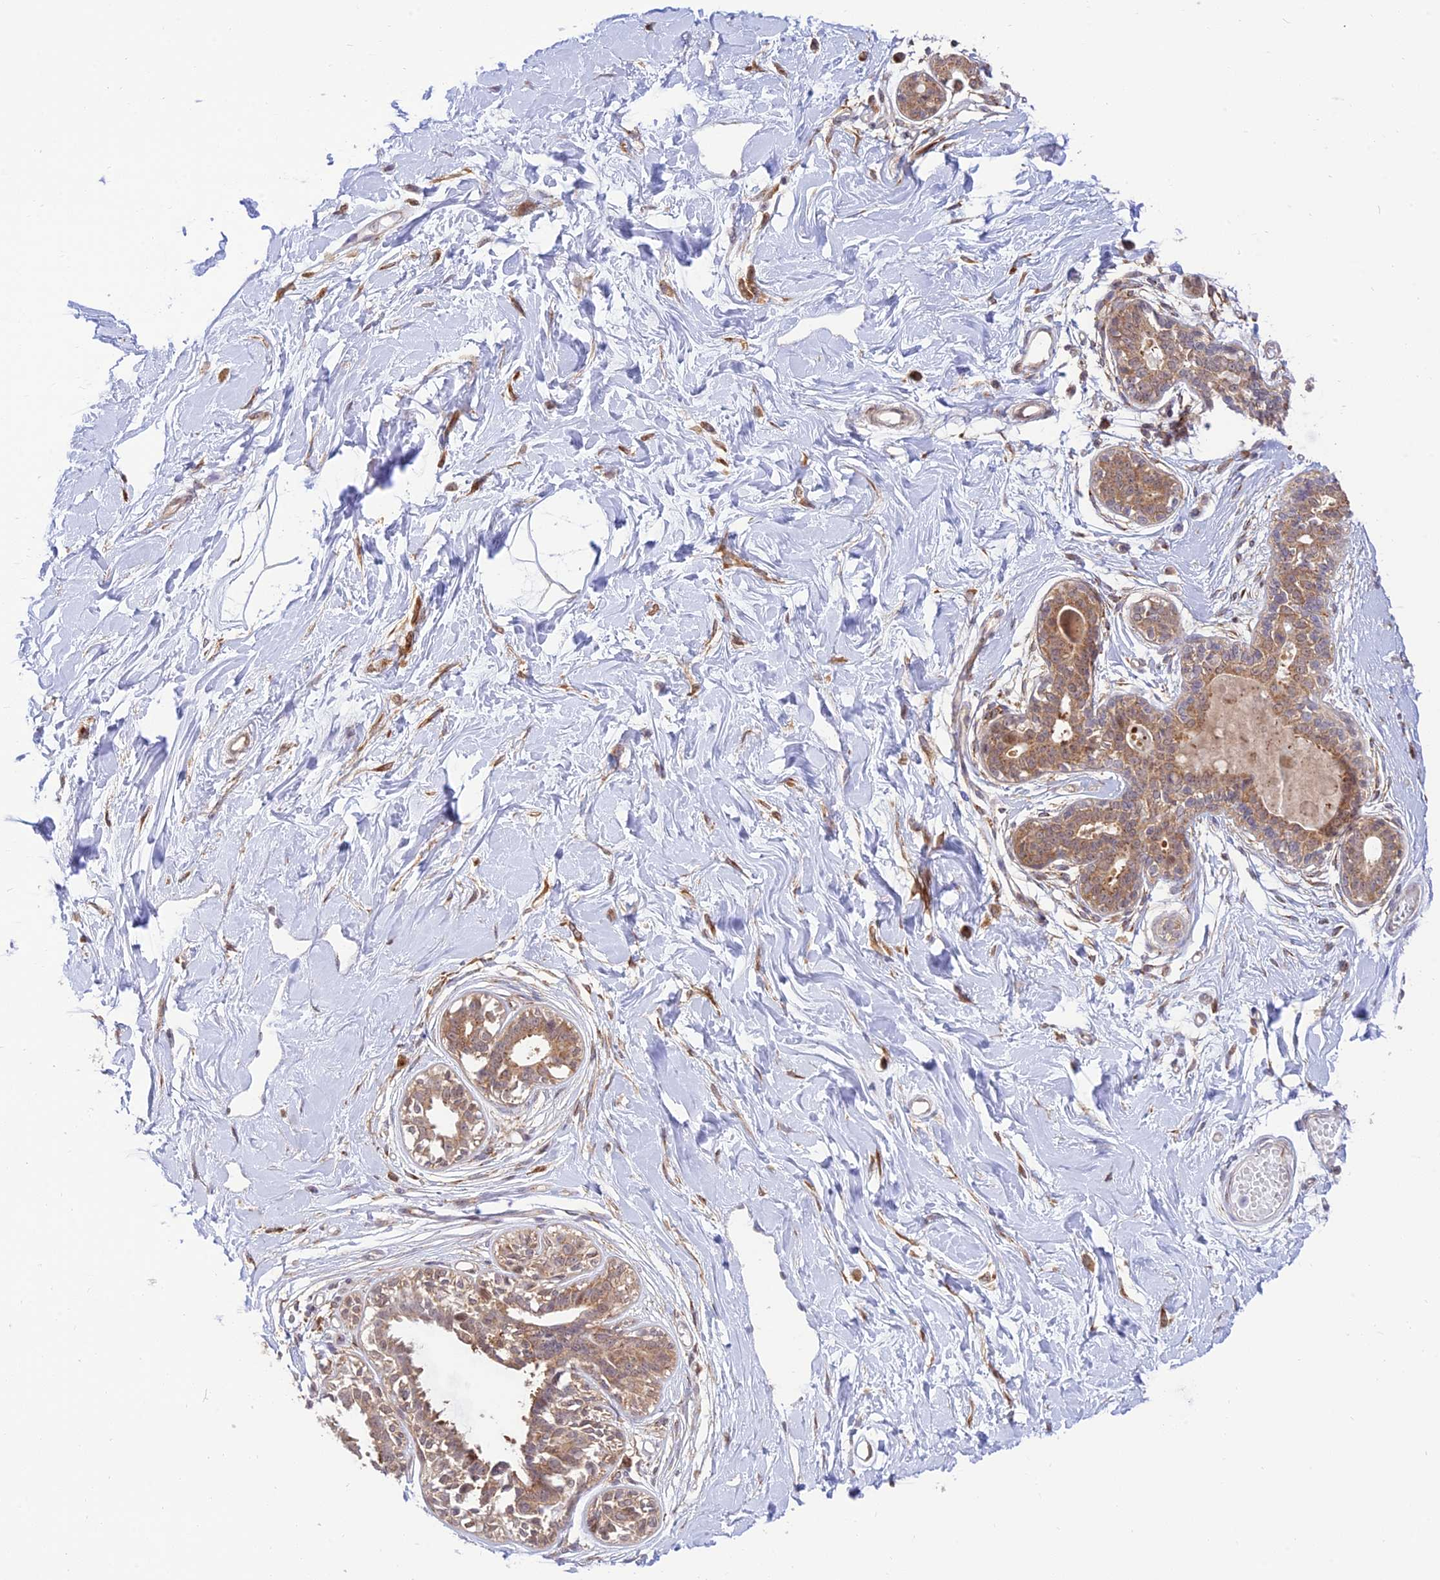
{"staining": {"intensity": "negative", "quantity": "none", "location": "none"}, "tissue": "breast", "cell_type": "Adipocytes", "image_type": "normal", "snomed": [{"axis": "morphology", "description": "Normal tissue, NOS"}, {"axis": "topography", "description": "Breast"}], "caption": "High magnification brightfield microscopy of normal breast stained with DAB (3,3'-diaminobenzidine) (brown) and counterstained with hematoxylin (blue): adipocytes show no significant expression.", "gene": "GOLGA3", "patient": {"sex": "female", "age": 45}}